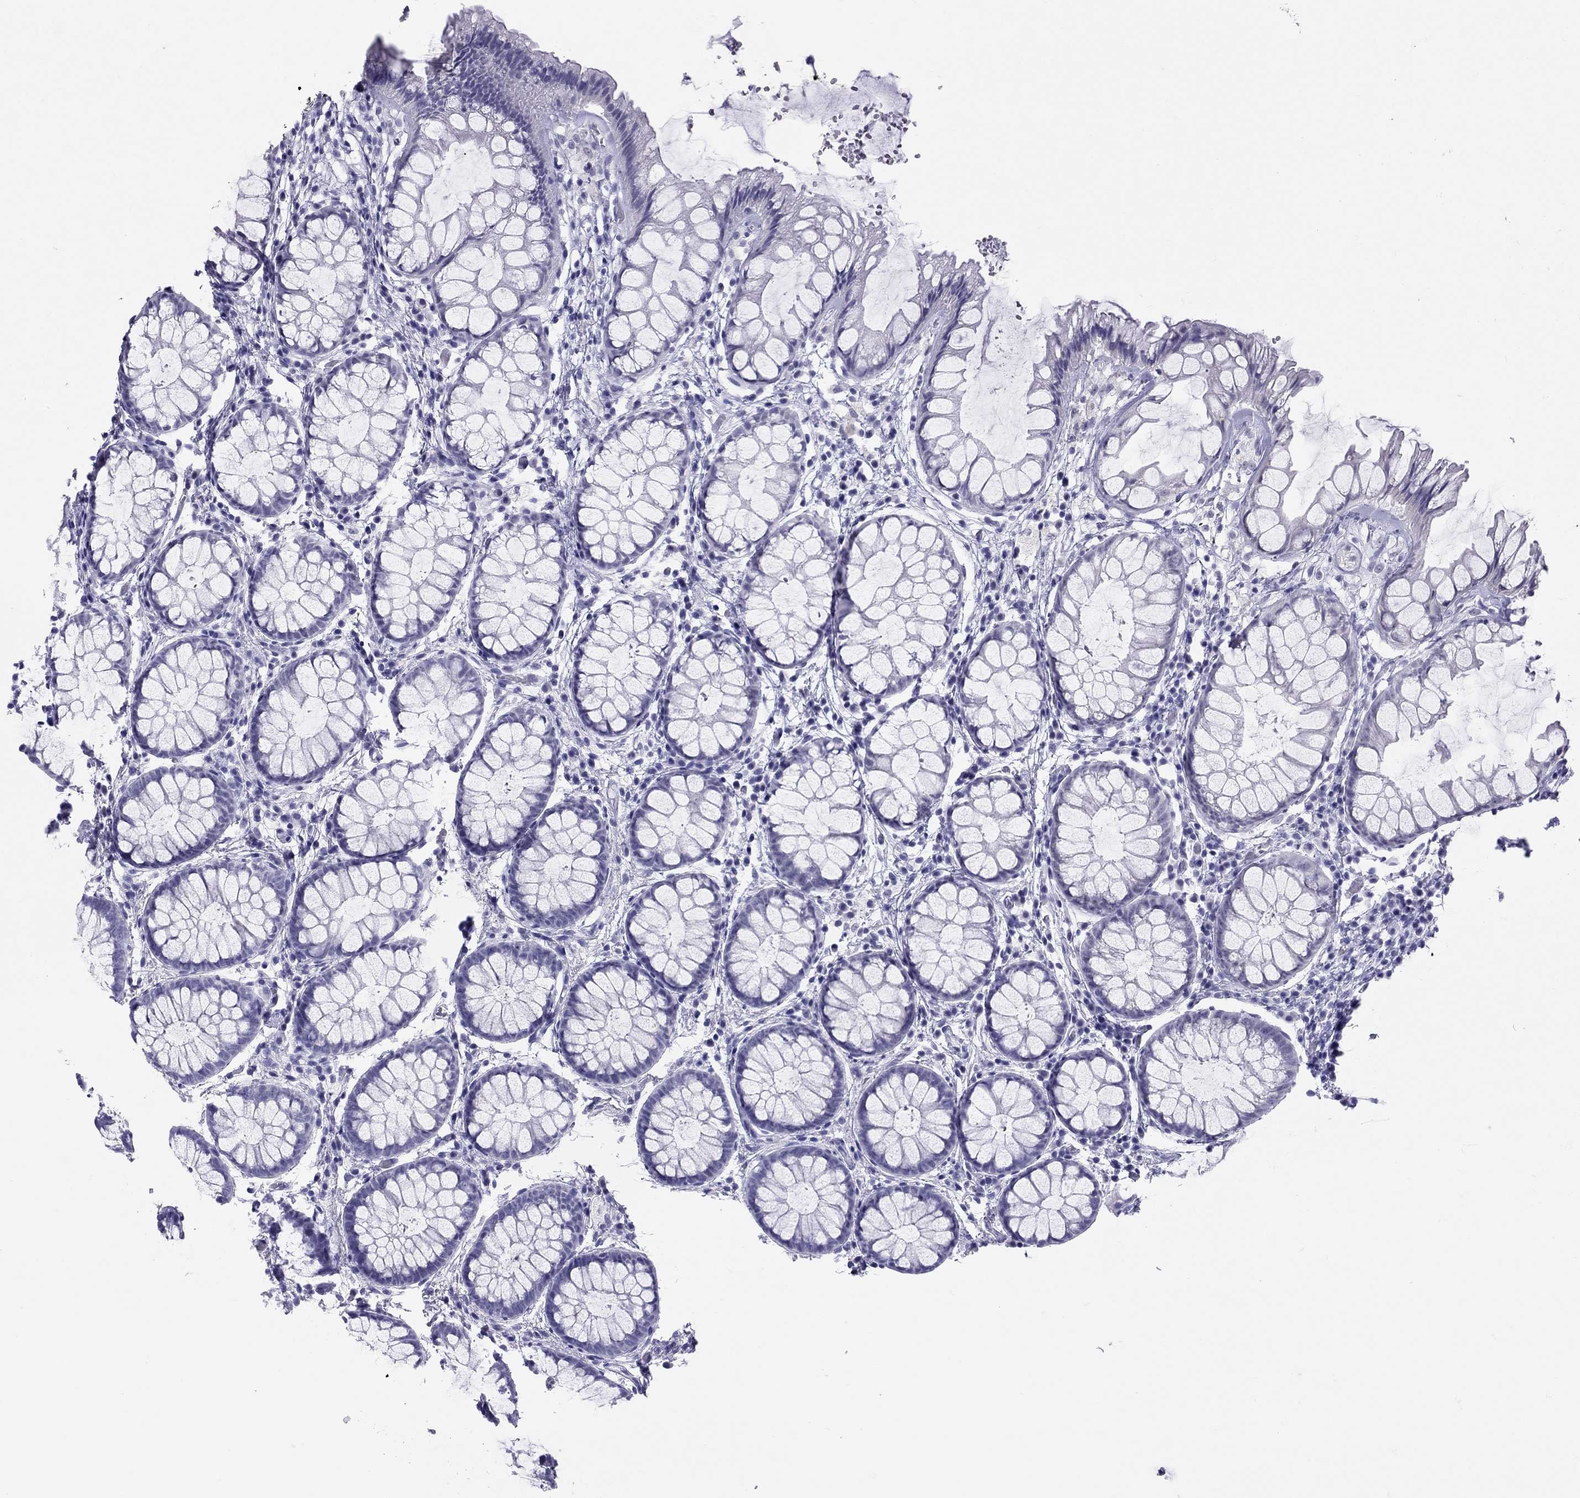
{"staining": {"intensity": "negative", "quantity": "none", "location": "none"}, "tissue": "rectum", "cell_type": "Glandular cells", "image_type": "normal", "snomed": [{"axis": "morphology", "description": "Normal tissue, NOS"}, {"axis": "topography", "description": "Rectum"}], "caption": "A micrograph of human rectum is negative for staining in glandular cells. (Immunohistochemistry, brightfield microscopy, high magnification).", "gene": "LYAR", "patient": {"sex": "female", "age": 62}}